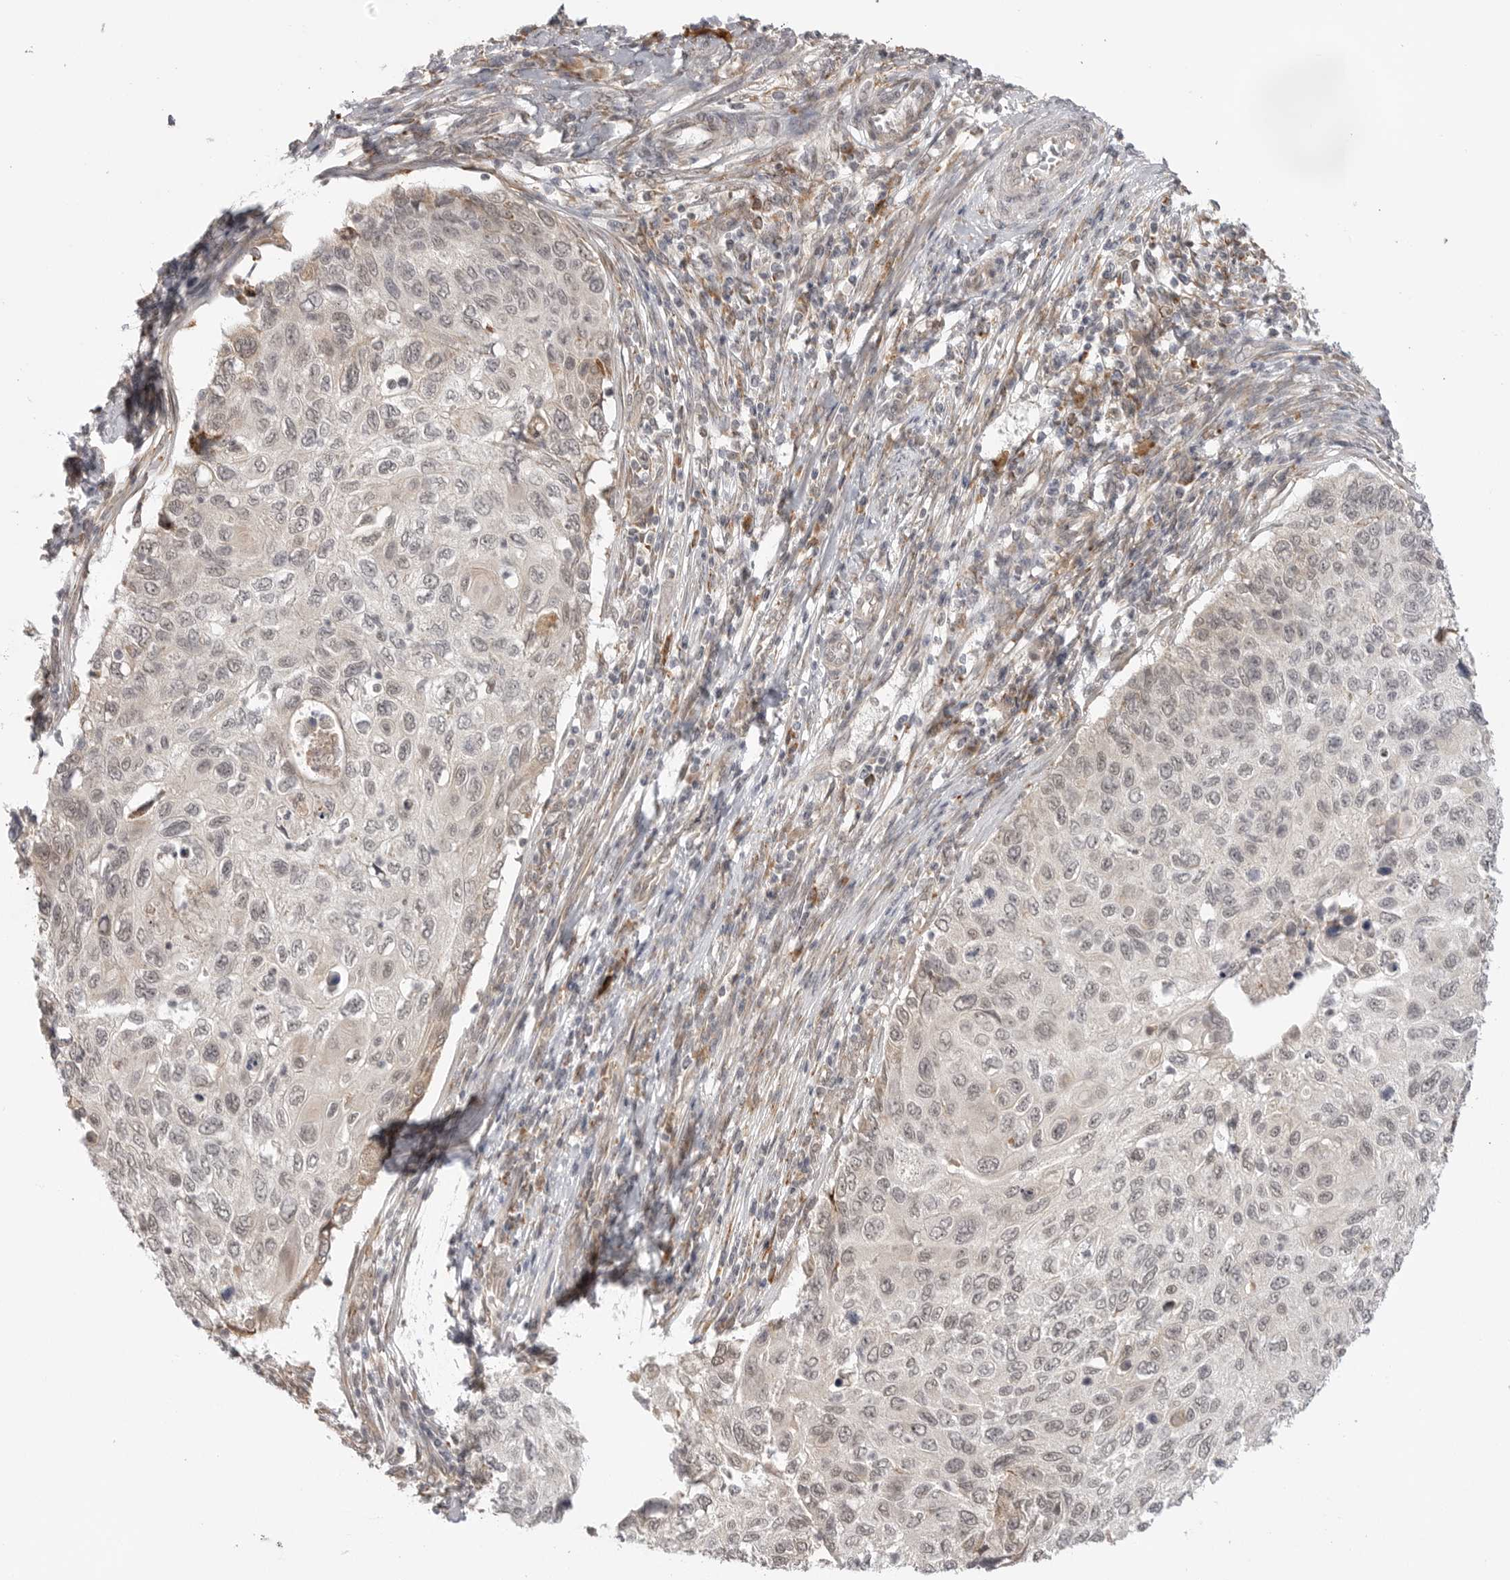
{"staining": {"intensity": "weak", "quantity": "<25%", "location": "nuclear"}, "tissue": "cervical cancer", "cell_type": "Tumor cells", "image_type": "cancer", "snomed": [{"axis": "morphology", "description": "Squamous cell carcinoma, NOS"}, {"axis": "topography", "description": "Cervix"}], "caption": "A photomicrograph of human cervical cancer is negative for staining in tumor cells.", "gene": "KALRN", "patient": {"sex": "female", "age": 70}}